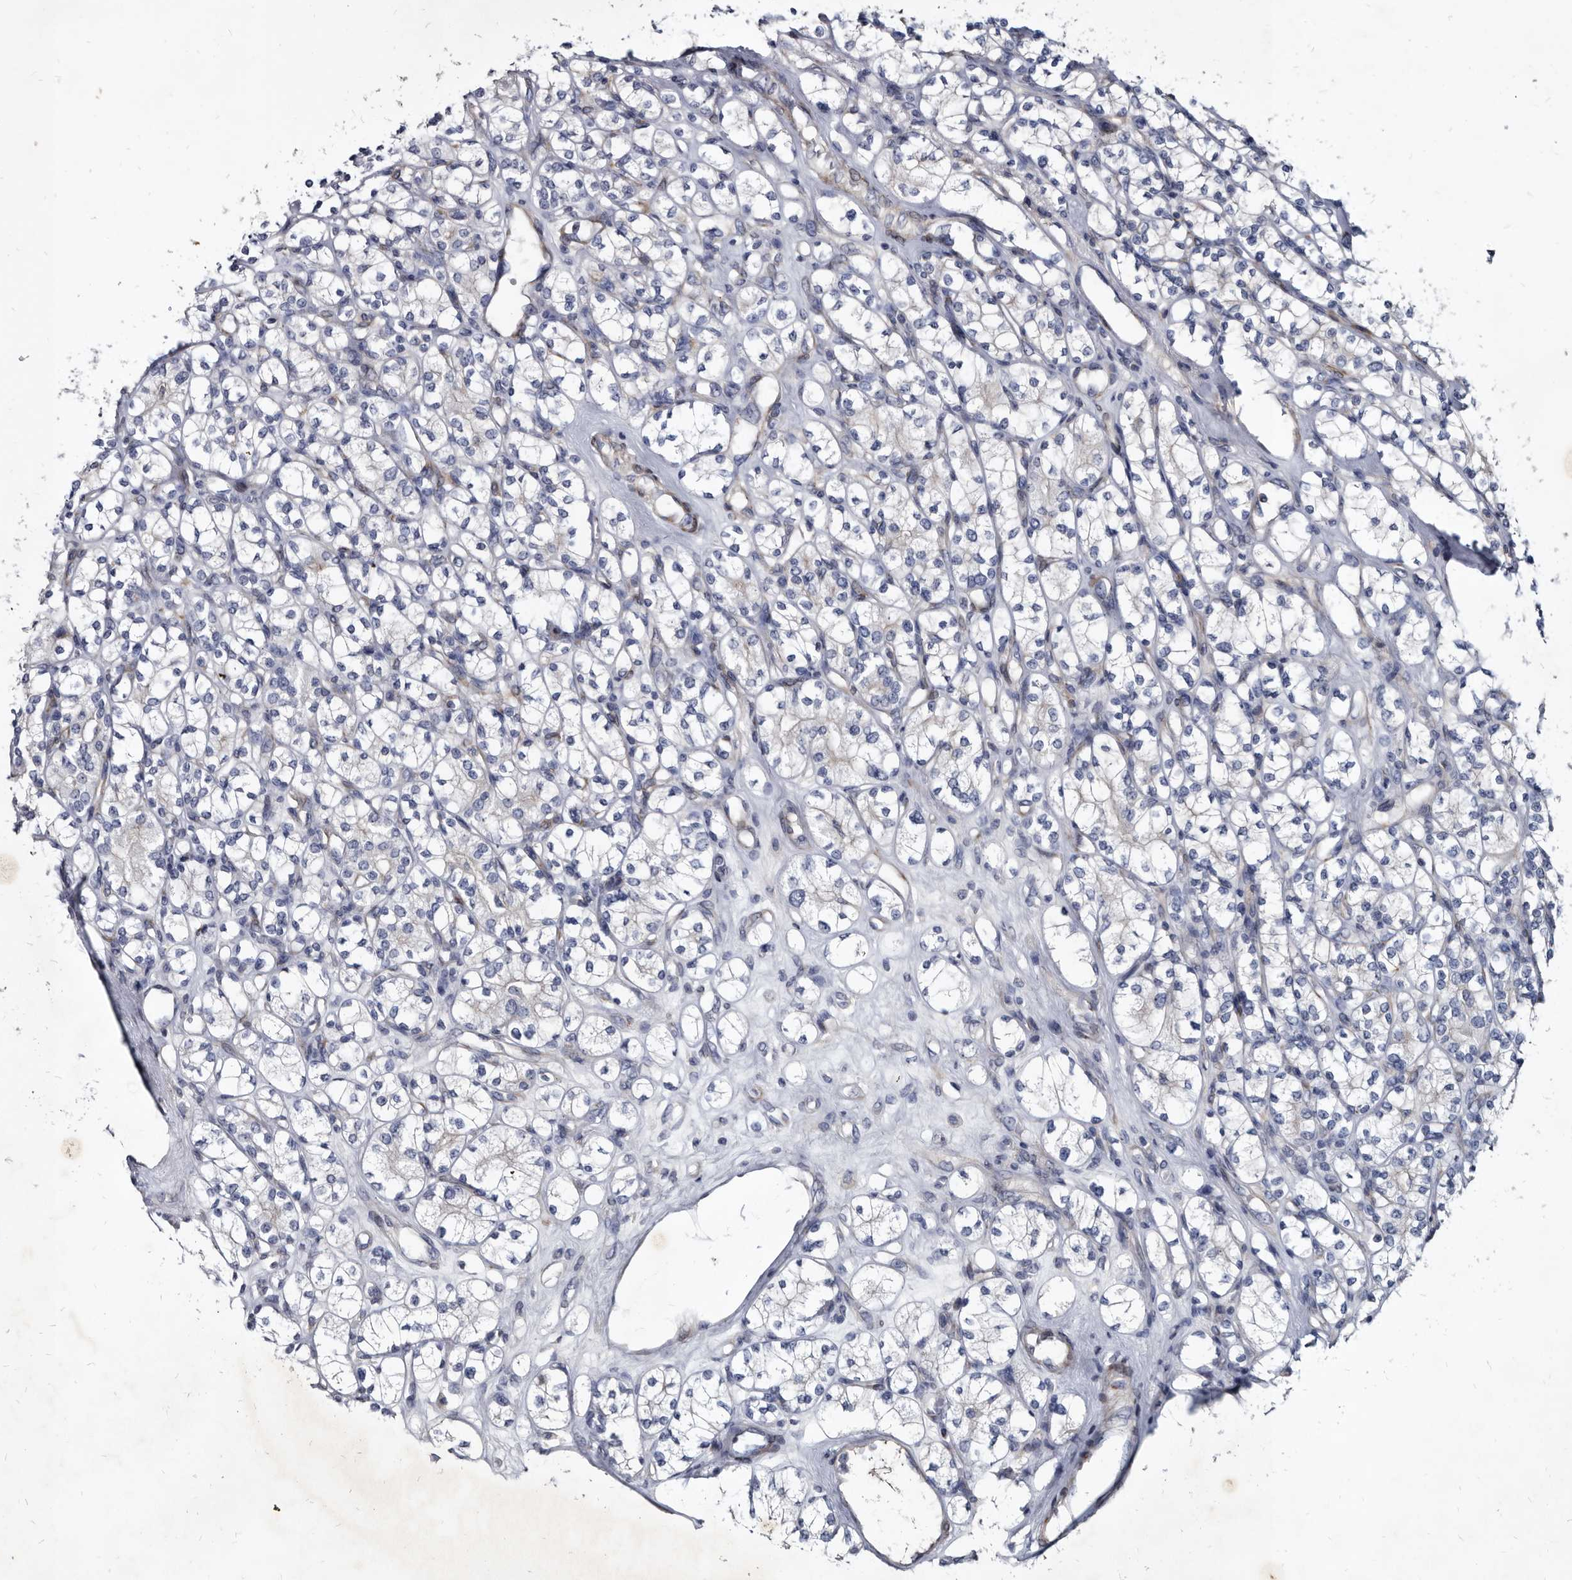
{"staining": {"intensity": "negative", "quantity": "none", "location": "none"}, "tissue": "renal cancer", "cell_type": "Tumor cells", "image_type": "cancer", "snomed": [{"axis": "morphology", "description": "Adenocarcinoma, NOS"}, {"axis": "topography", "description": "Kidney"}], "caption": "IHC of human adenocarcinoma (renal) shows no positivity in tumor cells.", "gene": "PRSS8", "patient": {"sex": "male", "age": 77}}